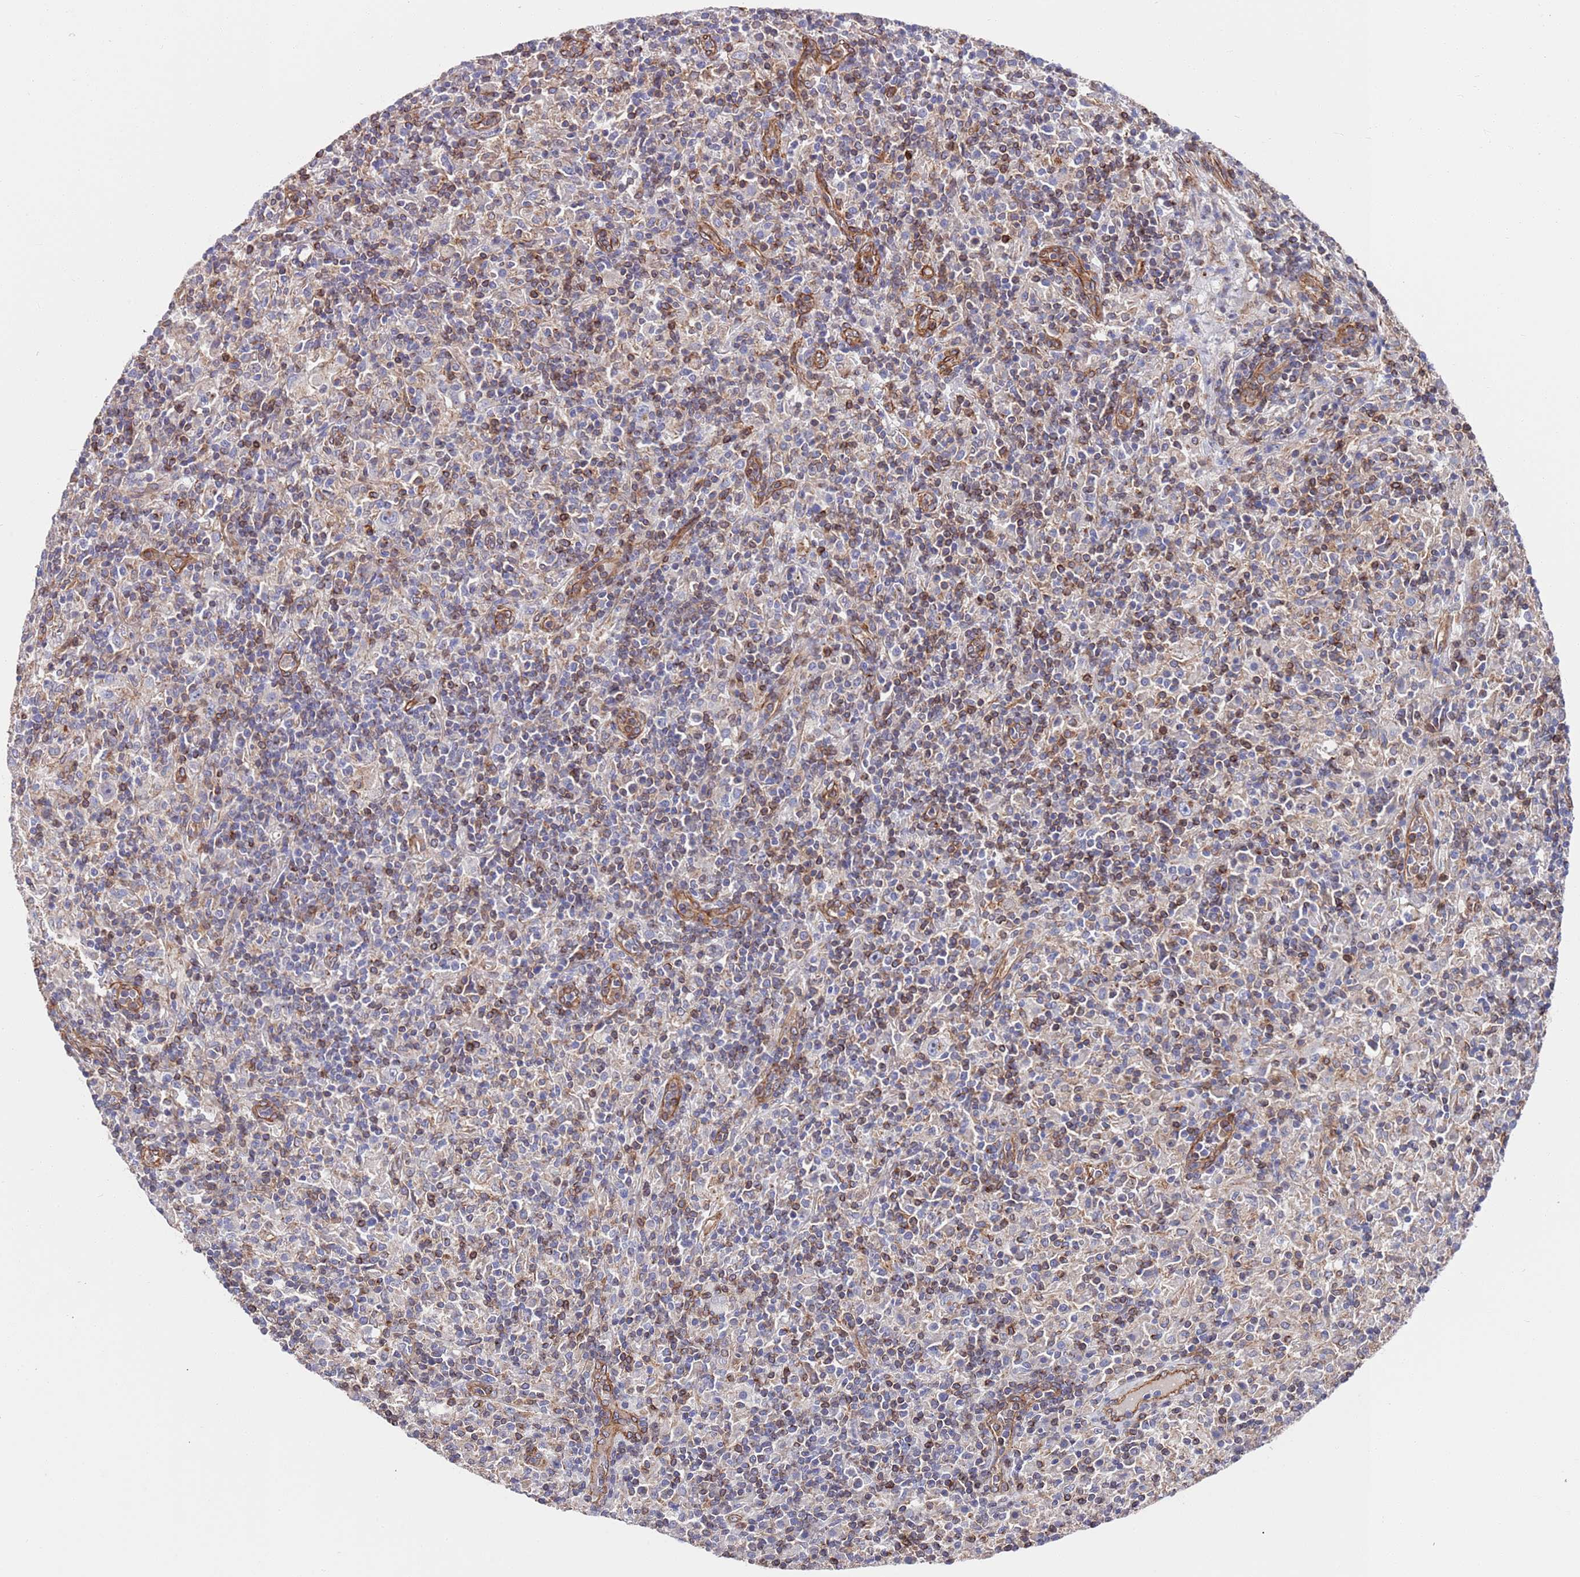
{"staining": {"intensity": "negative", "quantity": "none", "location": "none"}, "tissue": "lymphoma", "cell_type": "Tumor cells", "image_type": "cancer", "snomed": [{"axis": "morphology", "description": "Hodgkin's disease, NOS"}, {"axis": "topography", "description": "Lymph node"}], "caption": "This is a image of IHC staining of lymphoma, which shows no staining in tumor cells.", "gene": "JAKMIP2", "patient": {"sex": "male", "age": 70}}